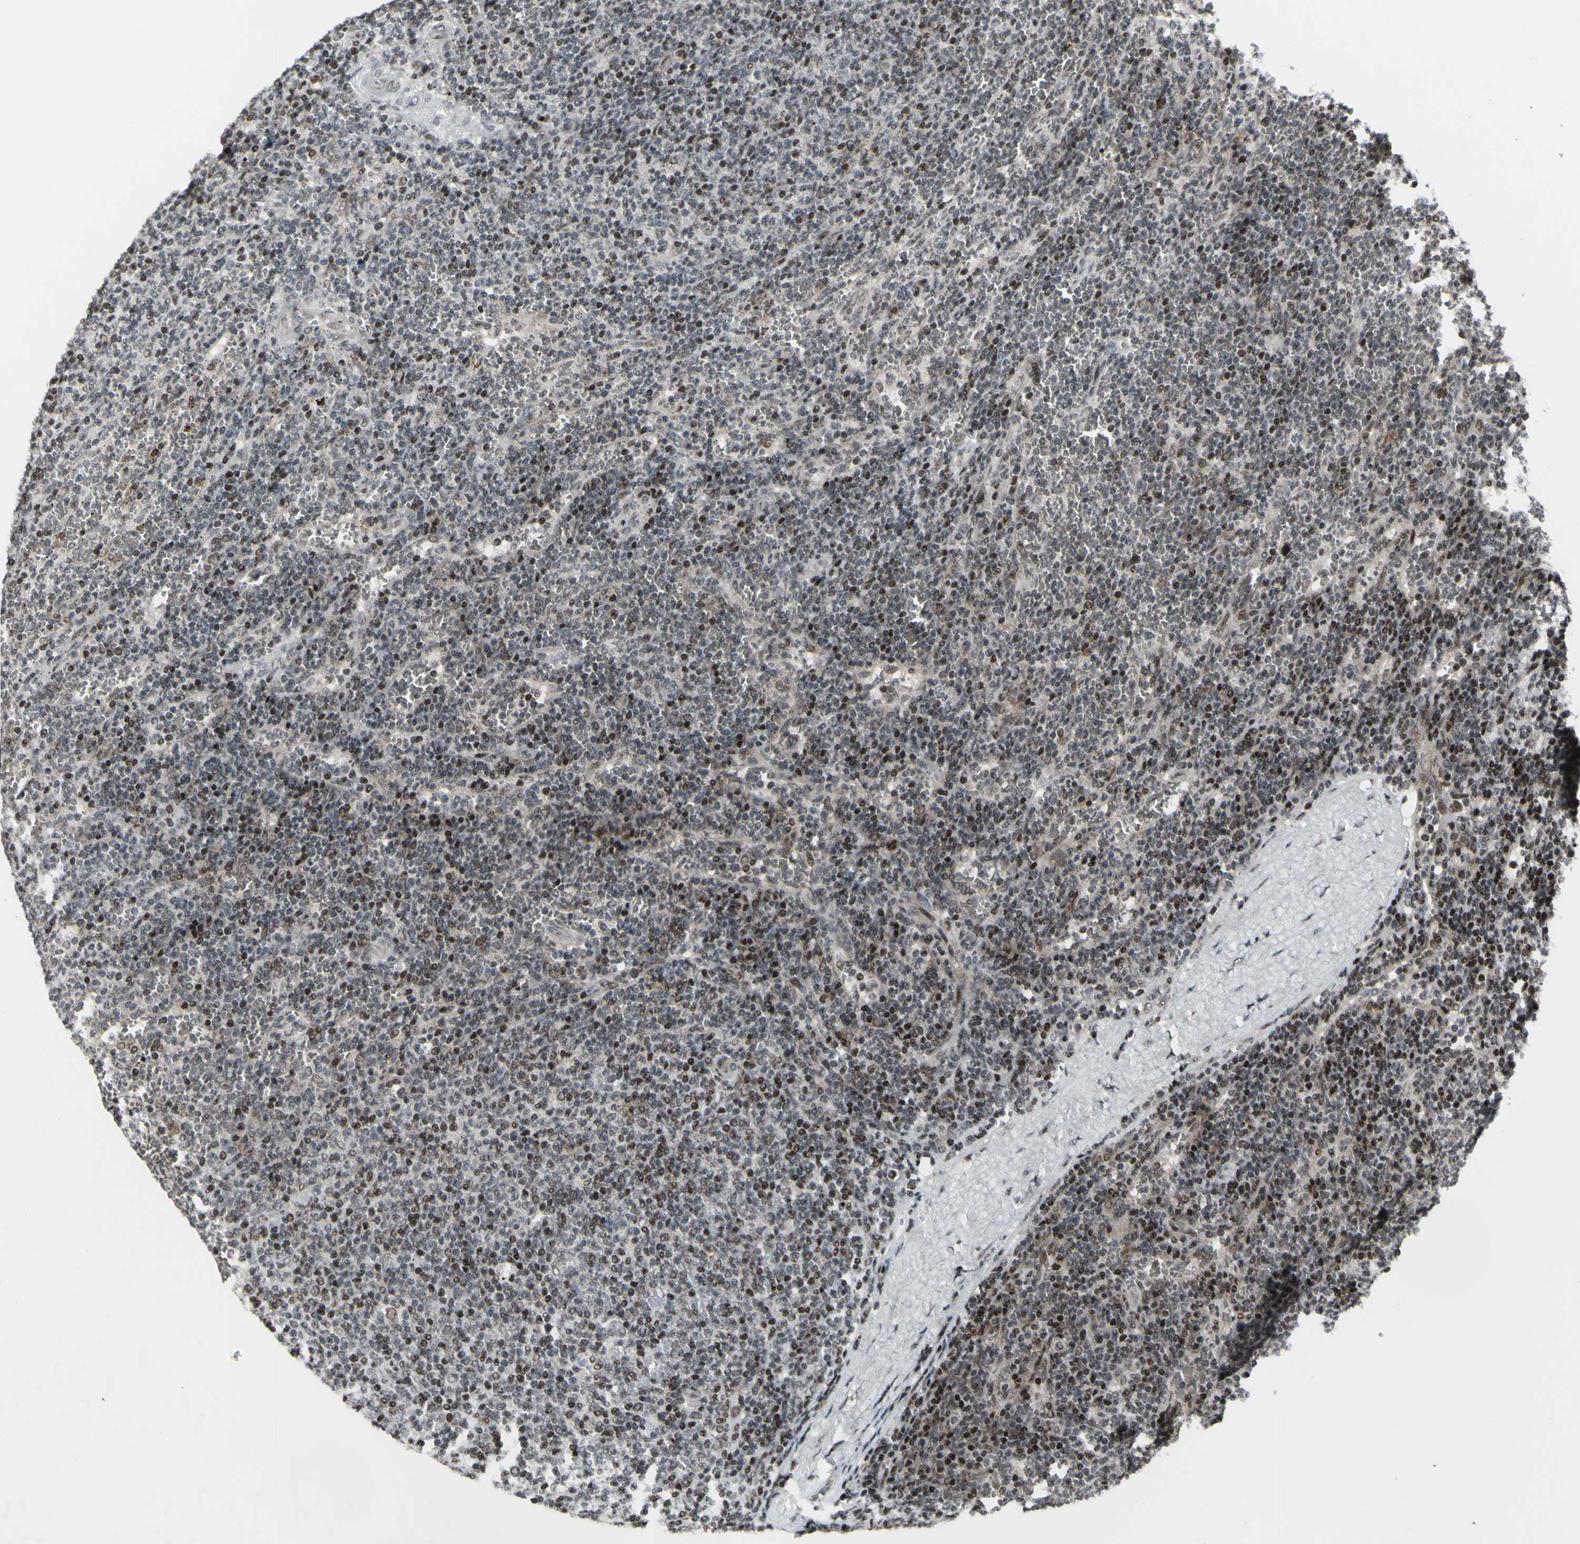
{"staining": {"intensity": "moderate", "quantity": "25%-75%", "location": "nuclear"}, "tissue": "lymphoma", "cell_type": "Tumor cells", "image_type": "cancer", "snomed": [{"axis": "morphology", "description": "Malignant lymphoma, non-Hodgkin's type, Low grade"}, {"axis": "topography", "description": "Spleen"}], "caption": "A brown stain shows moderate nuclear expression of a protein in human low-grade malignant lymphoma, non-Hodgkin's type tumor cells. (brown staining indicates protein expression, while blue staining denotes nuclei).", "gene": "SUPT6H", "patient": {"sex": "female", "age": 50}}